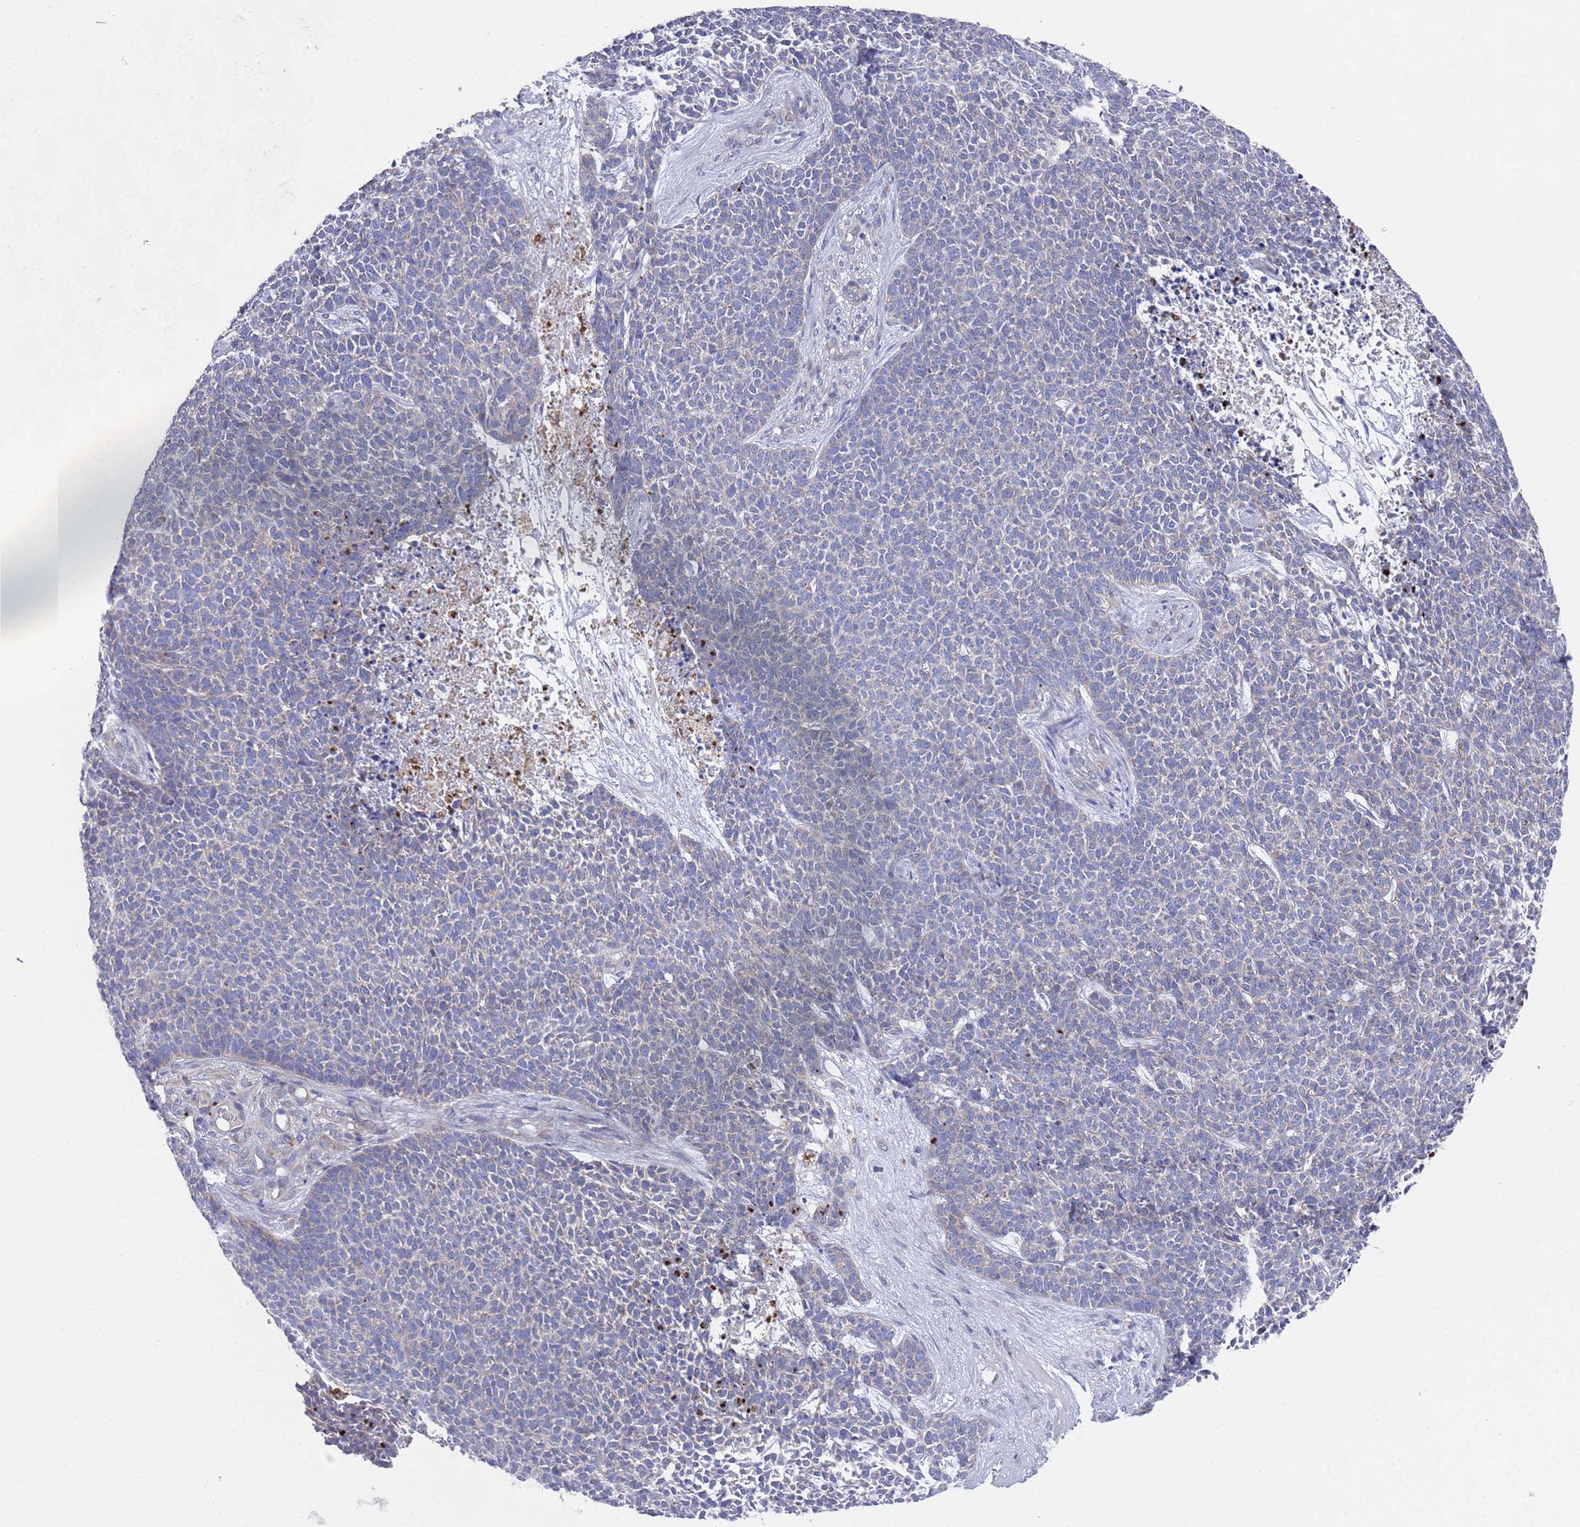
{"staining": {"intensity": "negative", "quantity": "none", "location": "none"}, "tissue": "skin cancer", "cell_type": "Tumor cells", "image_type": "cancer", "snomed": [{"axis": "morphology", "description": "Basal cell carcinoma"}, {"axis": "topography", "description": "Skin"}], "caption": "Immunohistochemistry of basal cell carcinoma (skin) displays no staining in tumor cells.", "gene": "NPEPPS", "patient": {"sex": "female", "age": 84}}